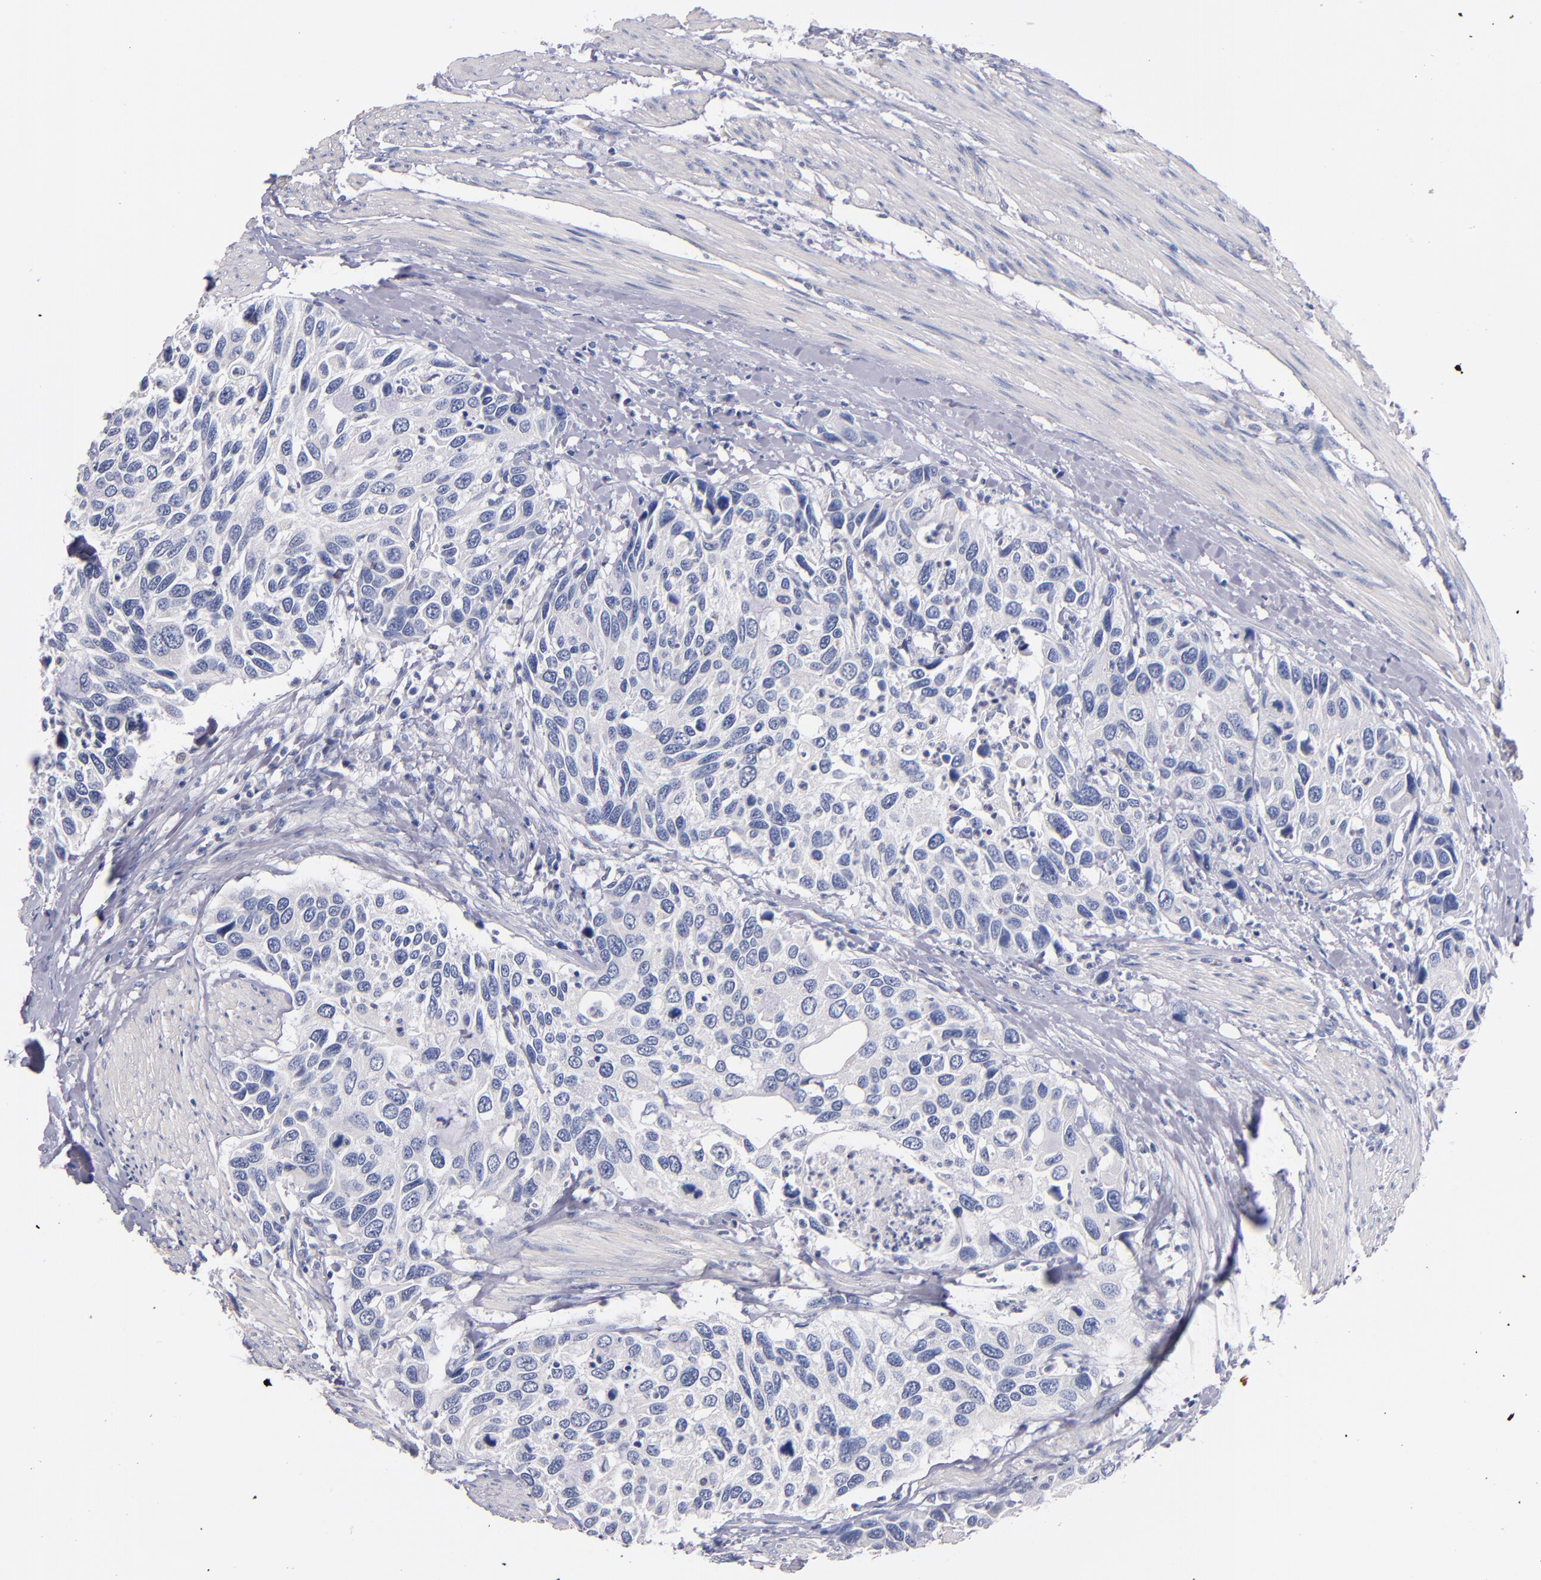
{"staining": {"intensity": "negative", "quantity": "none", "location": "none"}, "tissue": "urothelial cancer", "cell_type": "Tumor cells", "image_type": "cancer", "snomed": [{"axis": "morphology", "description": "Urothelial carcinoma, High grade"}, {"axis": "topography", "description": "Urinary bladder"}], "caption": "High magnification brightfield microscopy of high-grade urothelial carcinoma stained with DAB (brown) and counterstained with hematoxylin (blue): tumor cells show no significant staining.", "gene": "CNTNAP2", "patient": {"sex": "male", "age": 66}}